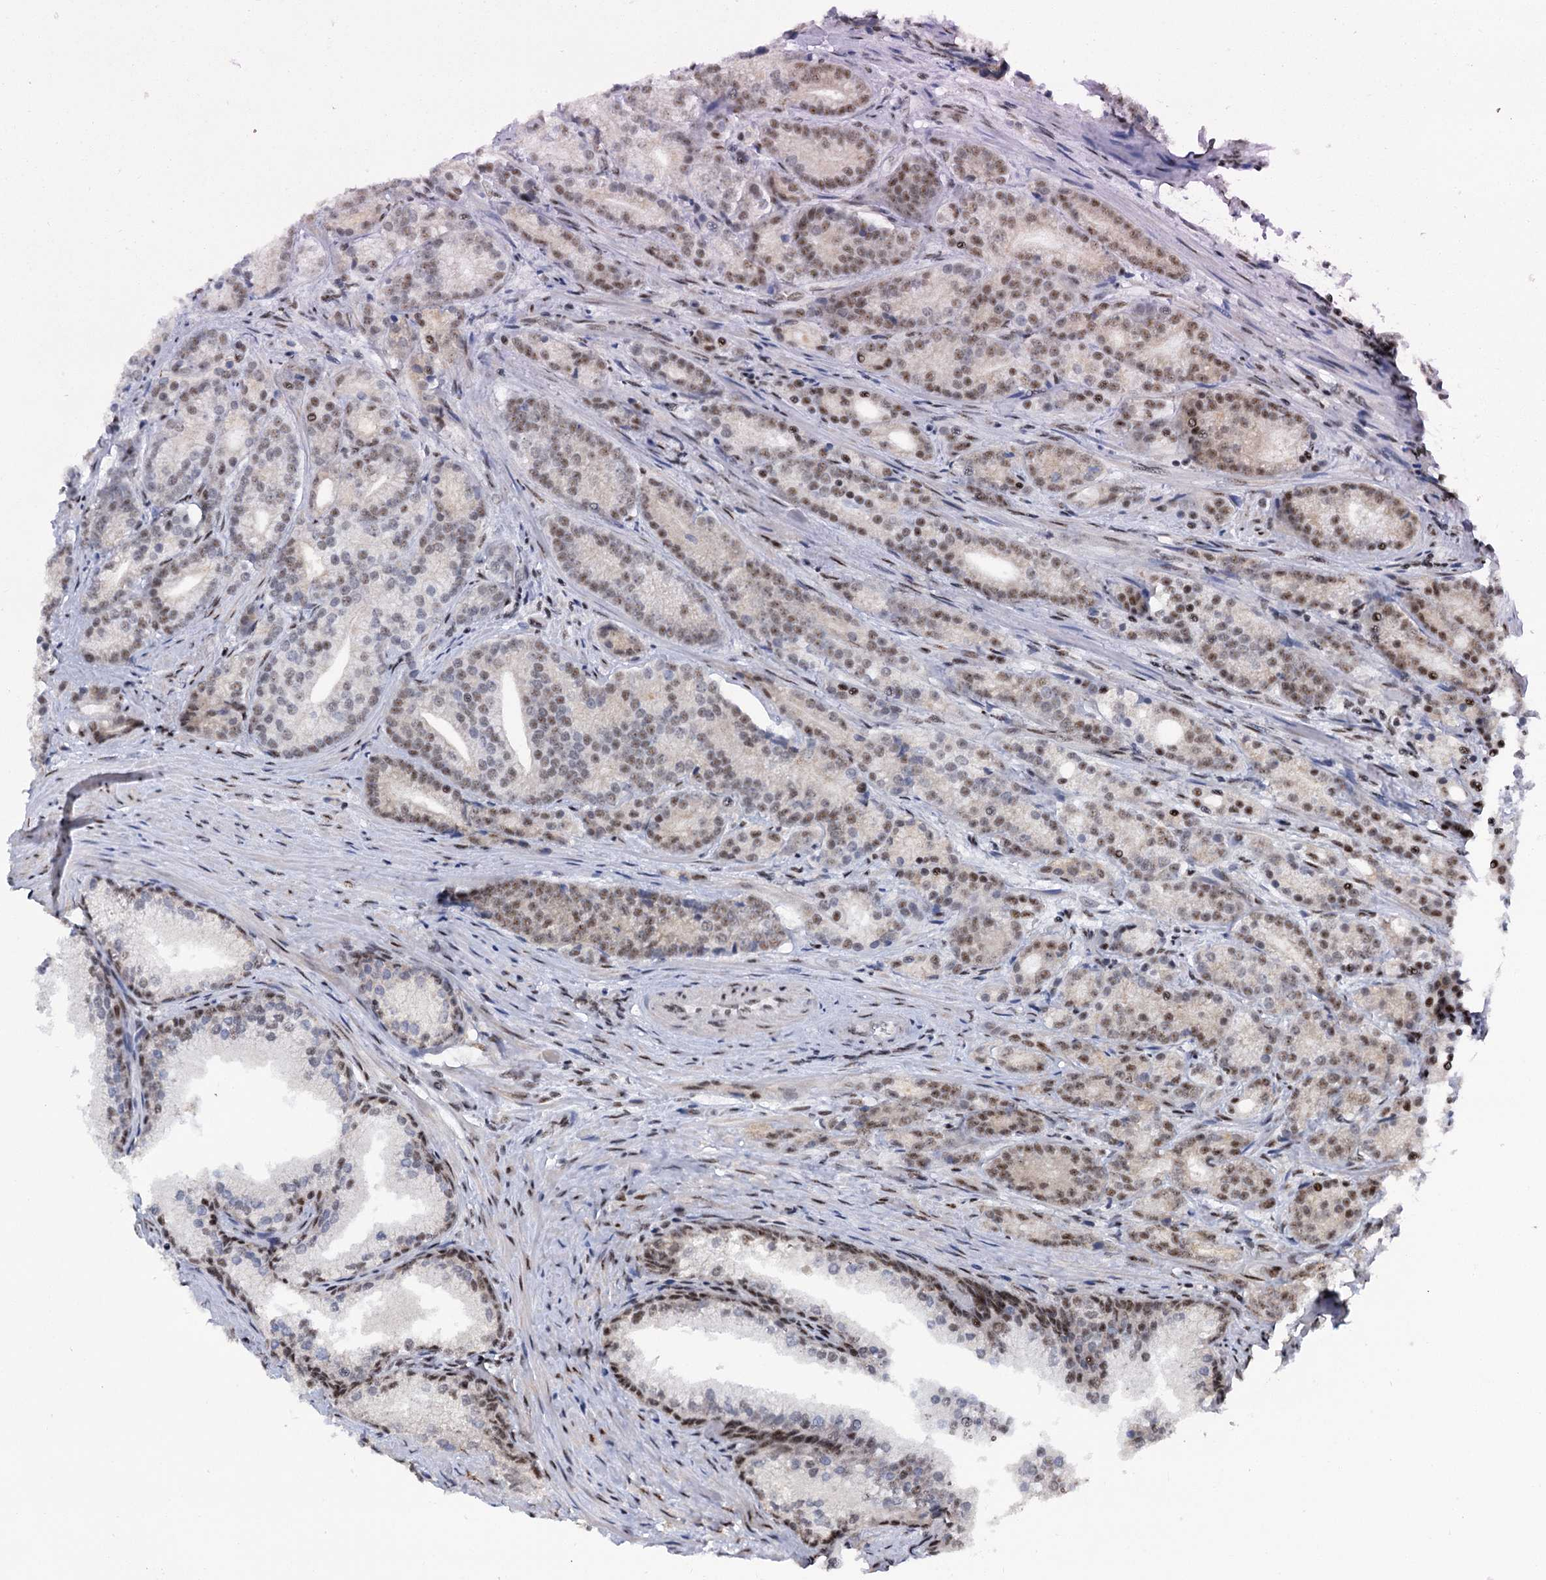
{"staining": {"intensity": "moderate", "quantity": "25%-75%", "location": "nuclear"}, "tissue": "prostate cancer", "cell_type": "Tumor cells", "image_type": "cancer", "snomed": [{"axis": "morphology", "description": "Adenocarcinoma, Low grade"}, {"axis": "topography", "description": "Prostate"}], "caption": "Immunohistochemical staining of low-grade adenocarcinoma (prostate) shows medium levels of moderate nuclear protein positivity in about 25%-75% of tumor cells. The staining was performed using DAB to visualize the protein expression in brown, while the nuclei were stained in blue with hematoxylin (Magnification: 20x).", "gene": "SREK1", "patient": {"sex": "male", "age": 71}}